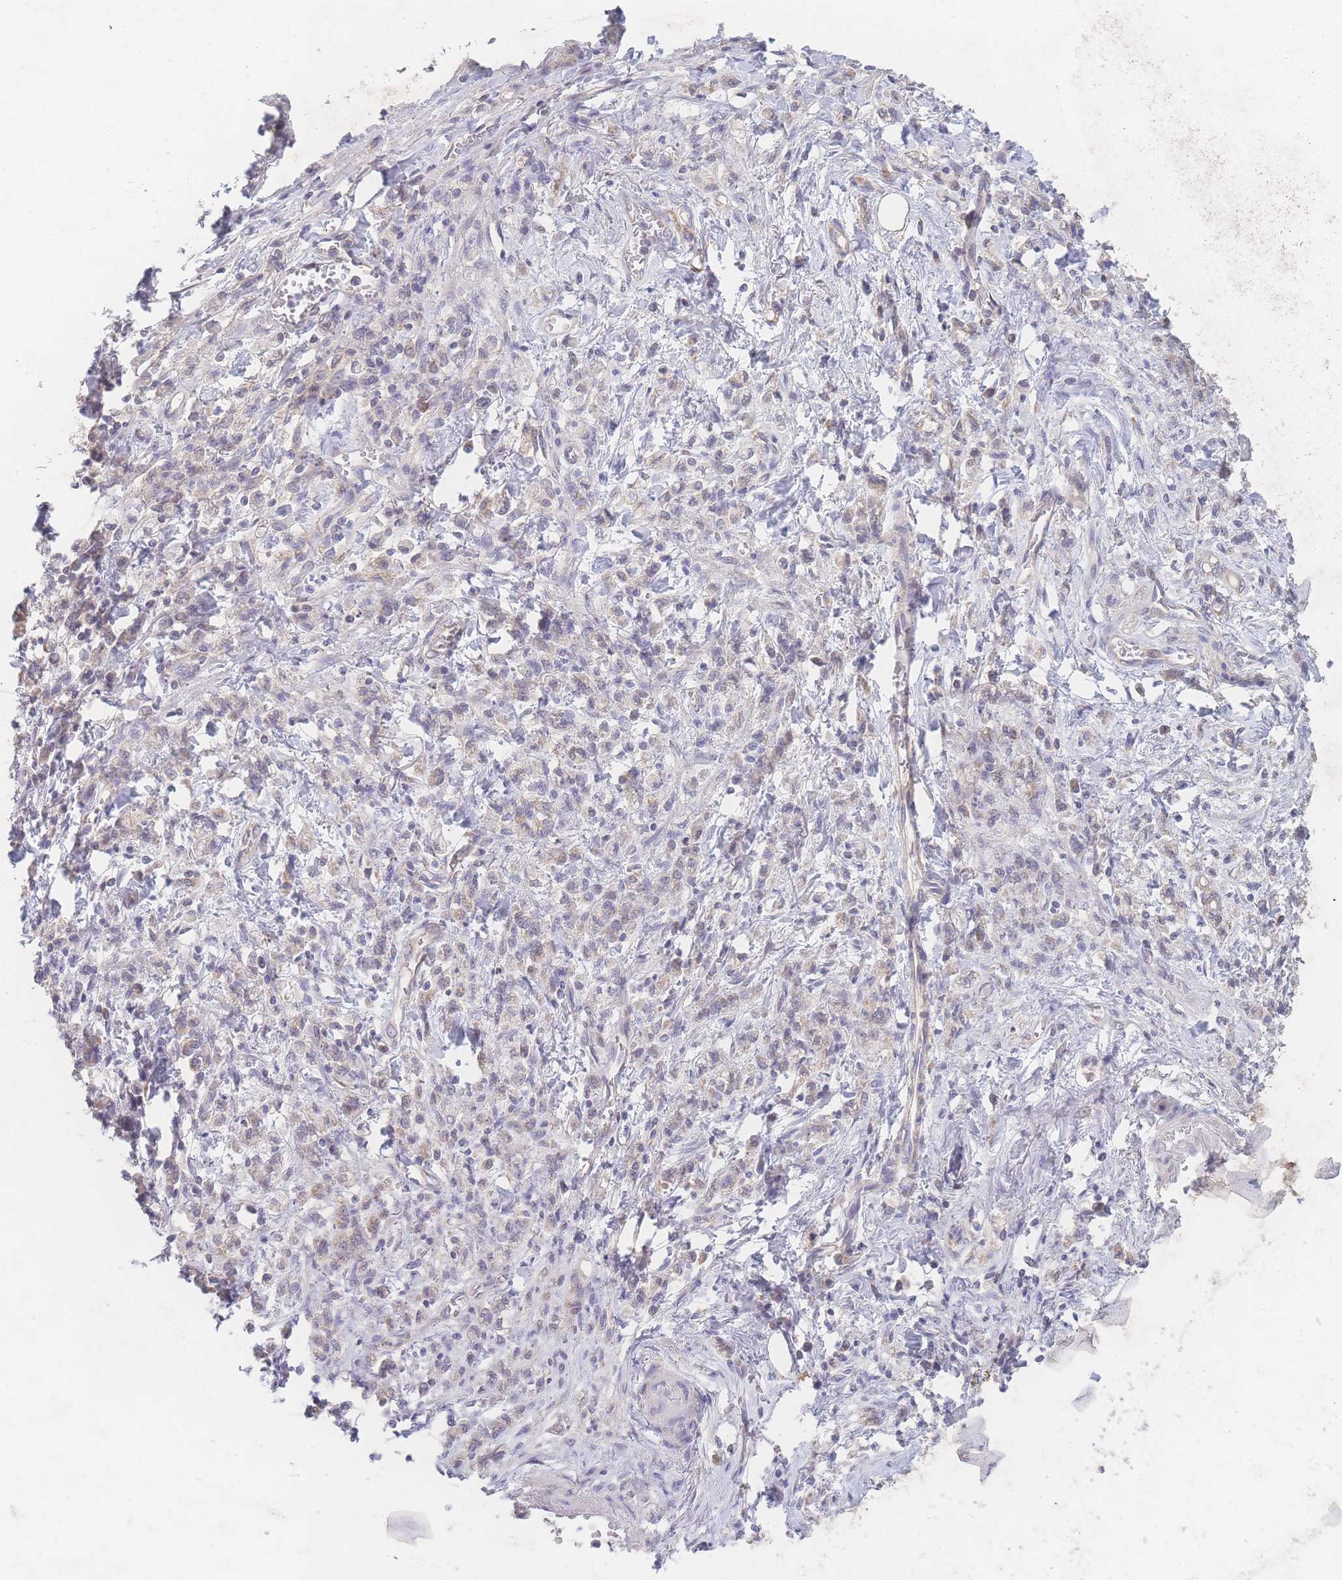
{"staining": {"intensity": "weak", "quantity": "<25%", "location": "cytoplasmic/membranous"}, "tissue": "stomach cancer", "cell_type": "Tumor cells", "image_type": "cancer", "snomed": [{"axis": "morphology", "description": "Adenocarcinoma, NOS"}, {"axis": "topography", "description": "Stomach"}], "caption": "Adenocarcinoma (stomach) was stained to show a protein in brown. There is no significant expression in tumor cells.", "gene": "GIPR", "patient": {"sex": "male", "age": 77}}